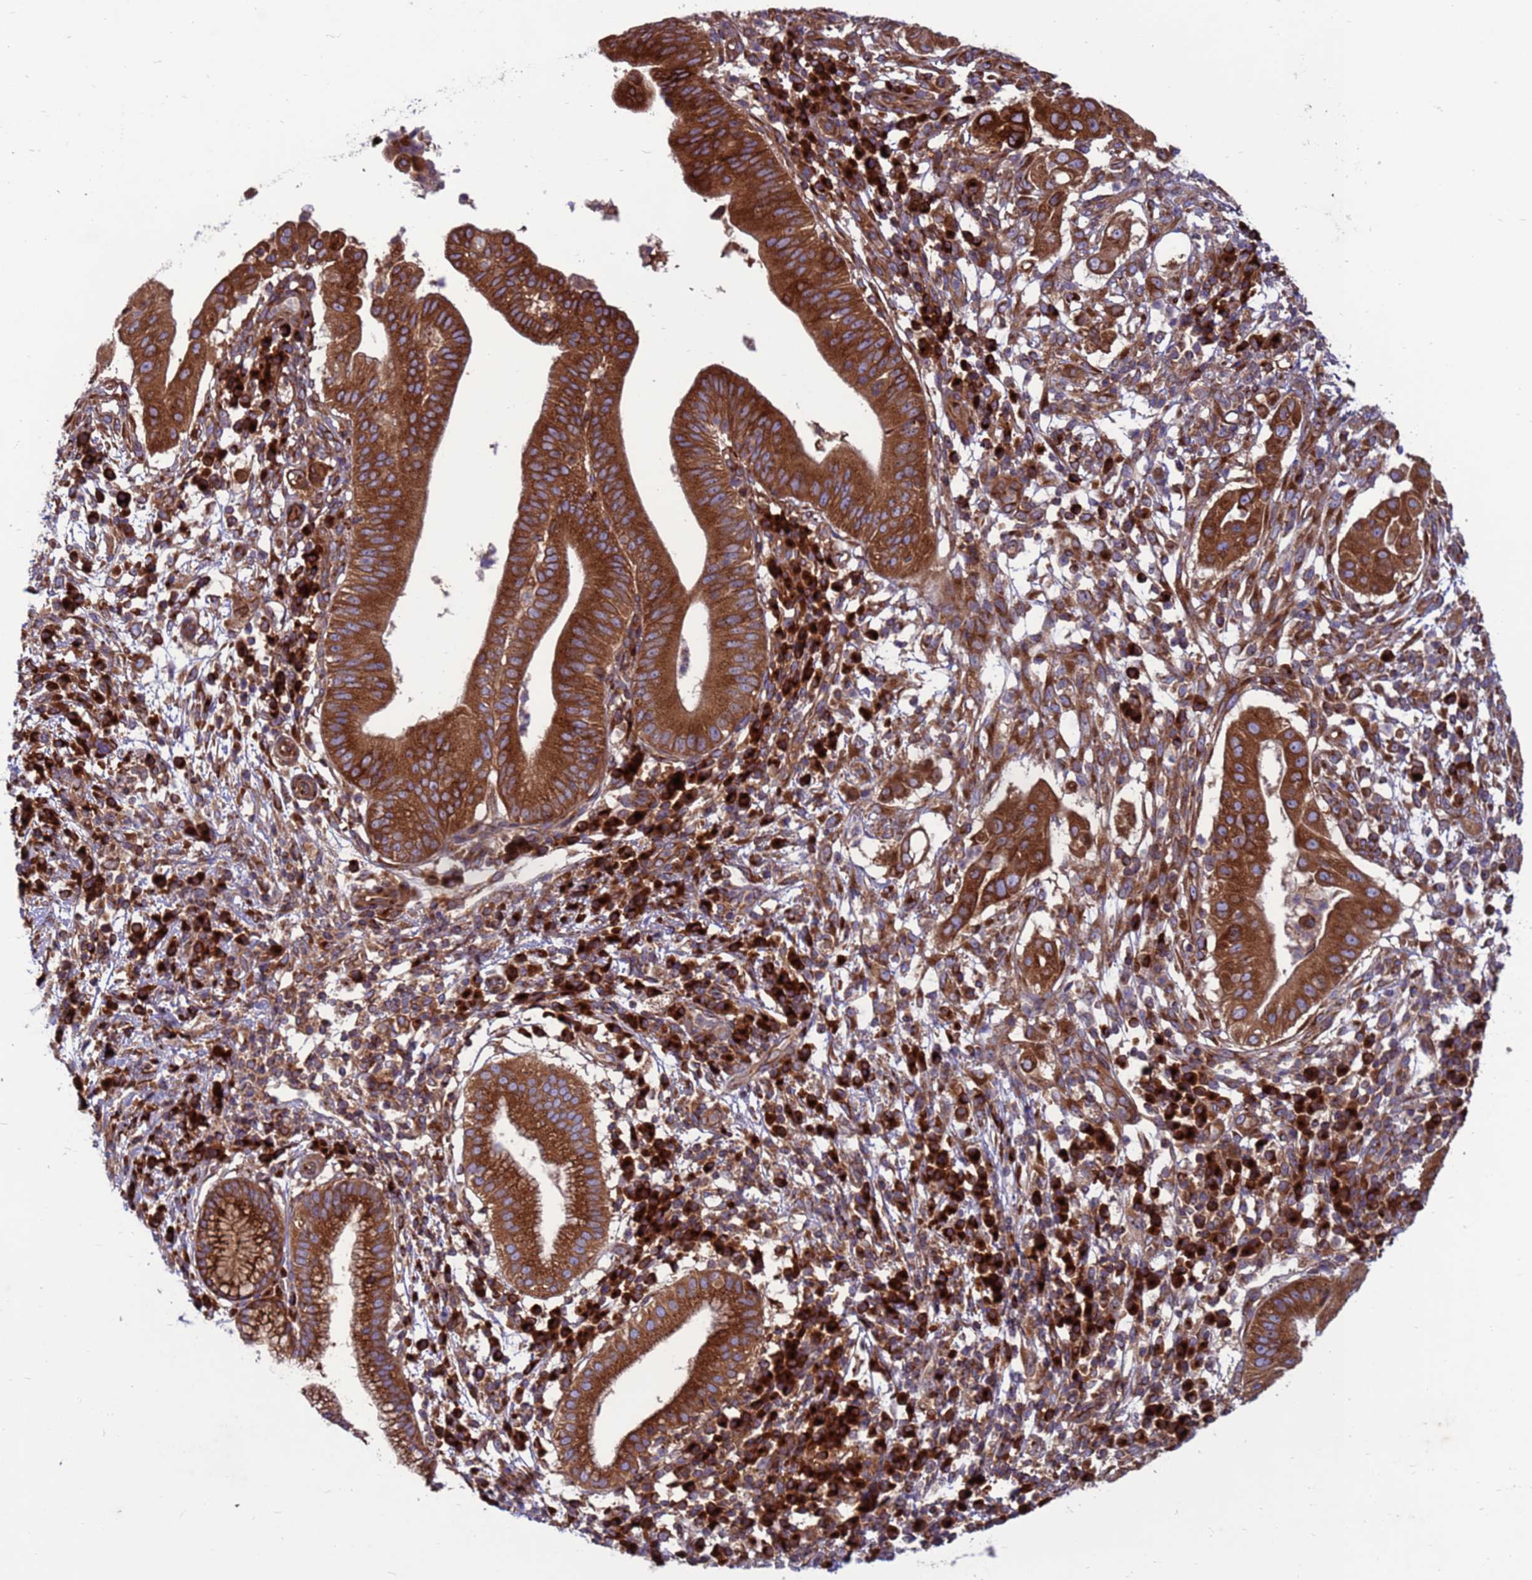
{"staining": {"intensity": "strong", "quantity": ">75%", "location": "cytoplasmic/membranous"}, "tissue": "pancreatic cancer", "cell_type": "Tumor cells", "image_type": "cancer", "snomed": [{"axis": "morphology", "description": "Adenocarcinoma, NOS"}, {"axis": "topography", "description": "Pancreas"}], "caption": "Protein staining by IHC demonstrates strong cytoplasmic/membranous staining in approximately >75% of tumor cells in adenocarcinoma (pancreatic).", "gene": "ZC3HAV1", "patient": {"sex": "male", "age": 68}}